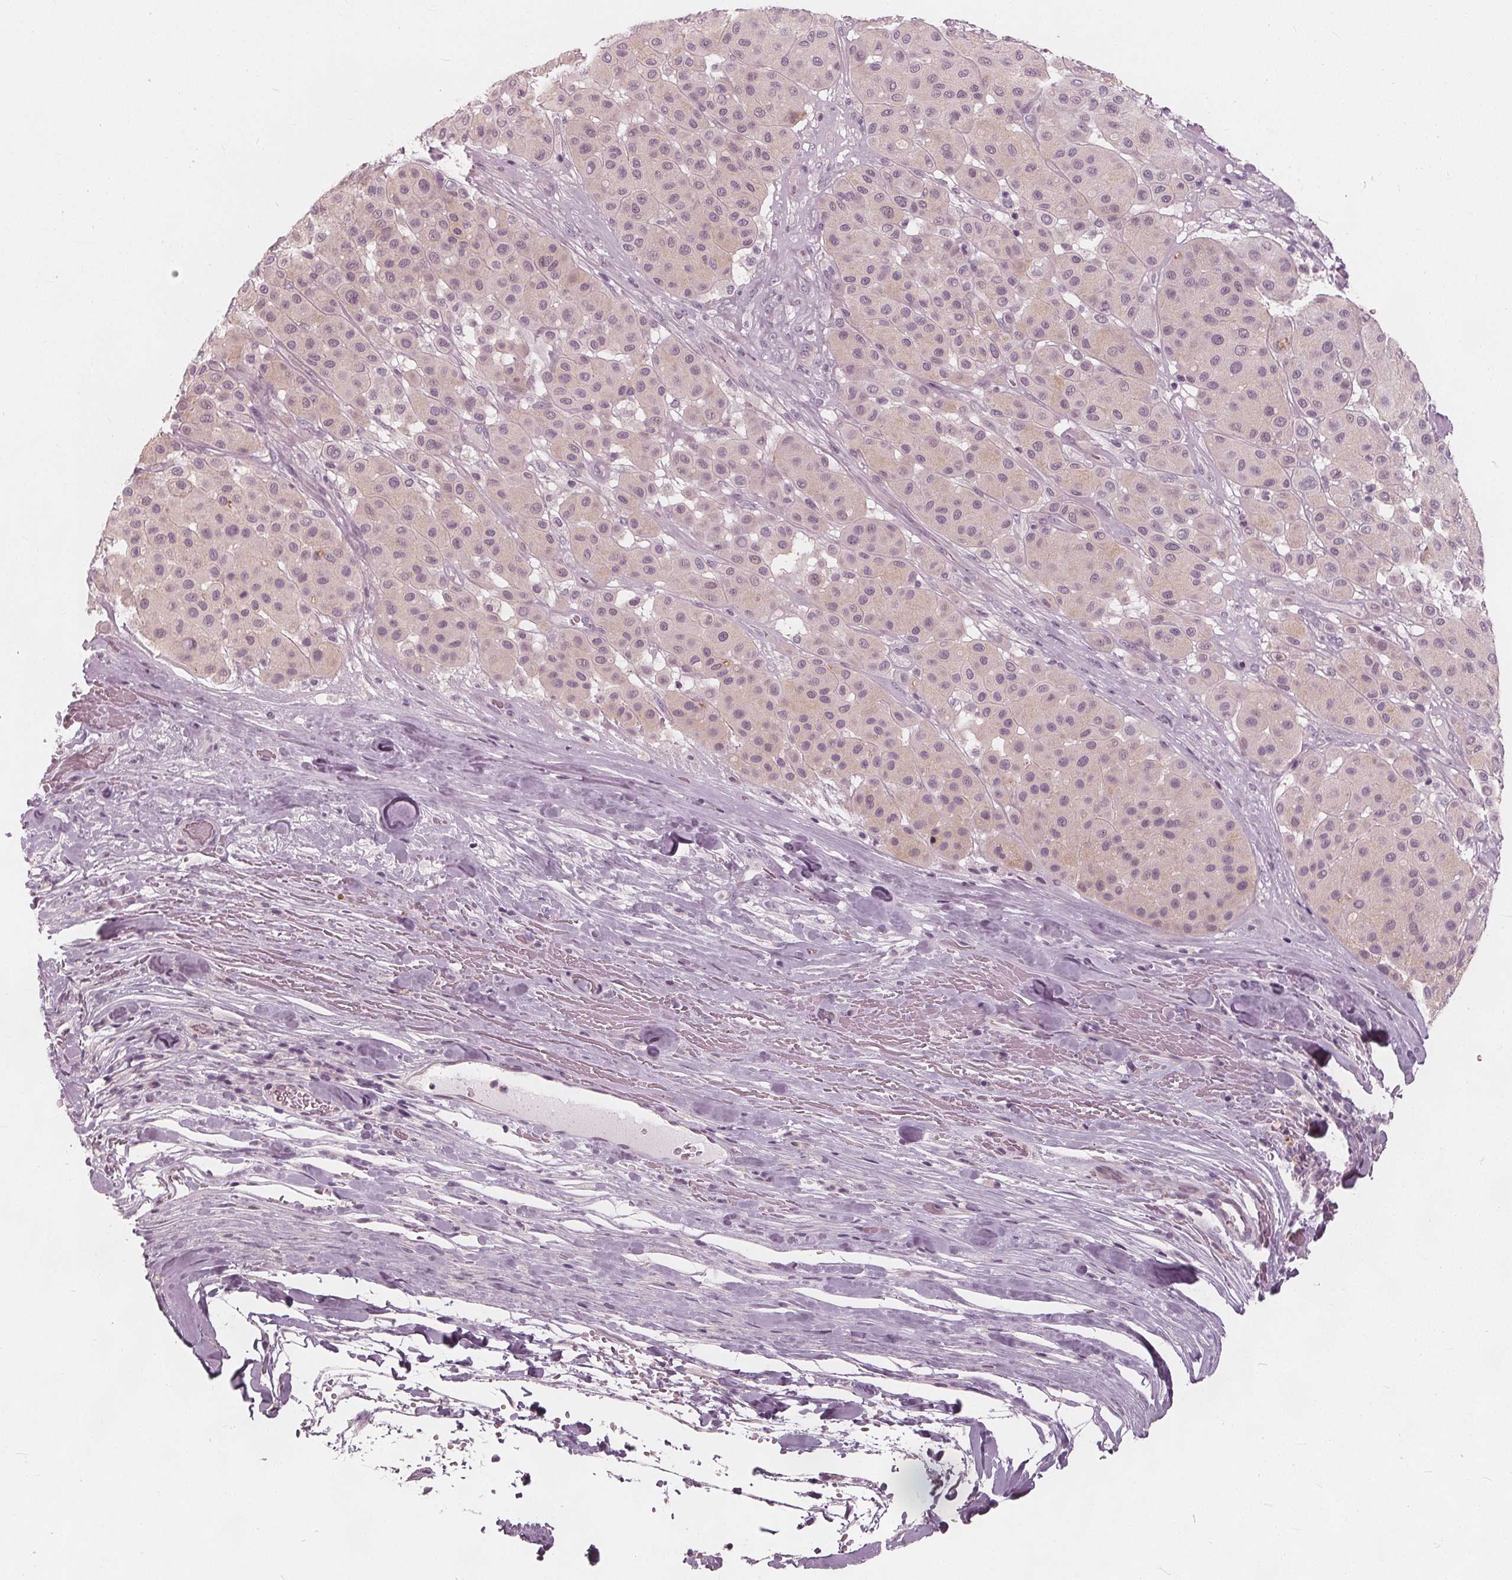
{"staining": {"intensity": "negative", "quantity": "none", "location": "none"}, "tissue": "melanoma", "cell_type": "Tumor cells", "image_type": "cancer", "snomed": [{"axis": "morphology", "description": "Malignant melanoma, Metastatic site"}, {"axis": "topography", "description": "Smooth muscle"}], "caption": "Immunohistochemistry histopathology image of neoplastic tissue: malignant melanoma (metastatic site) stained with DAB displays no significant protein positivity in tumor cells.", "gene": "SAT2", "patient": {"sex": "male", "age": 41}}